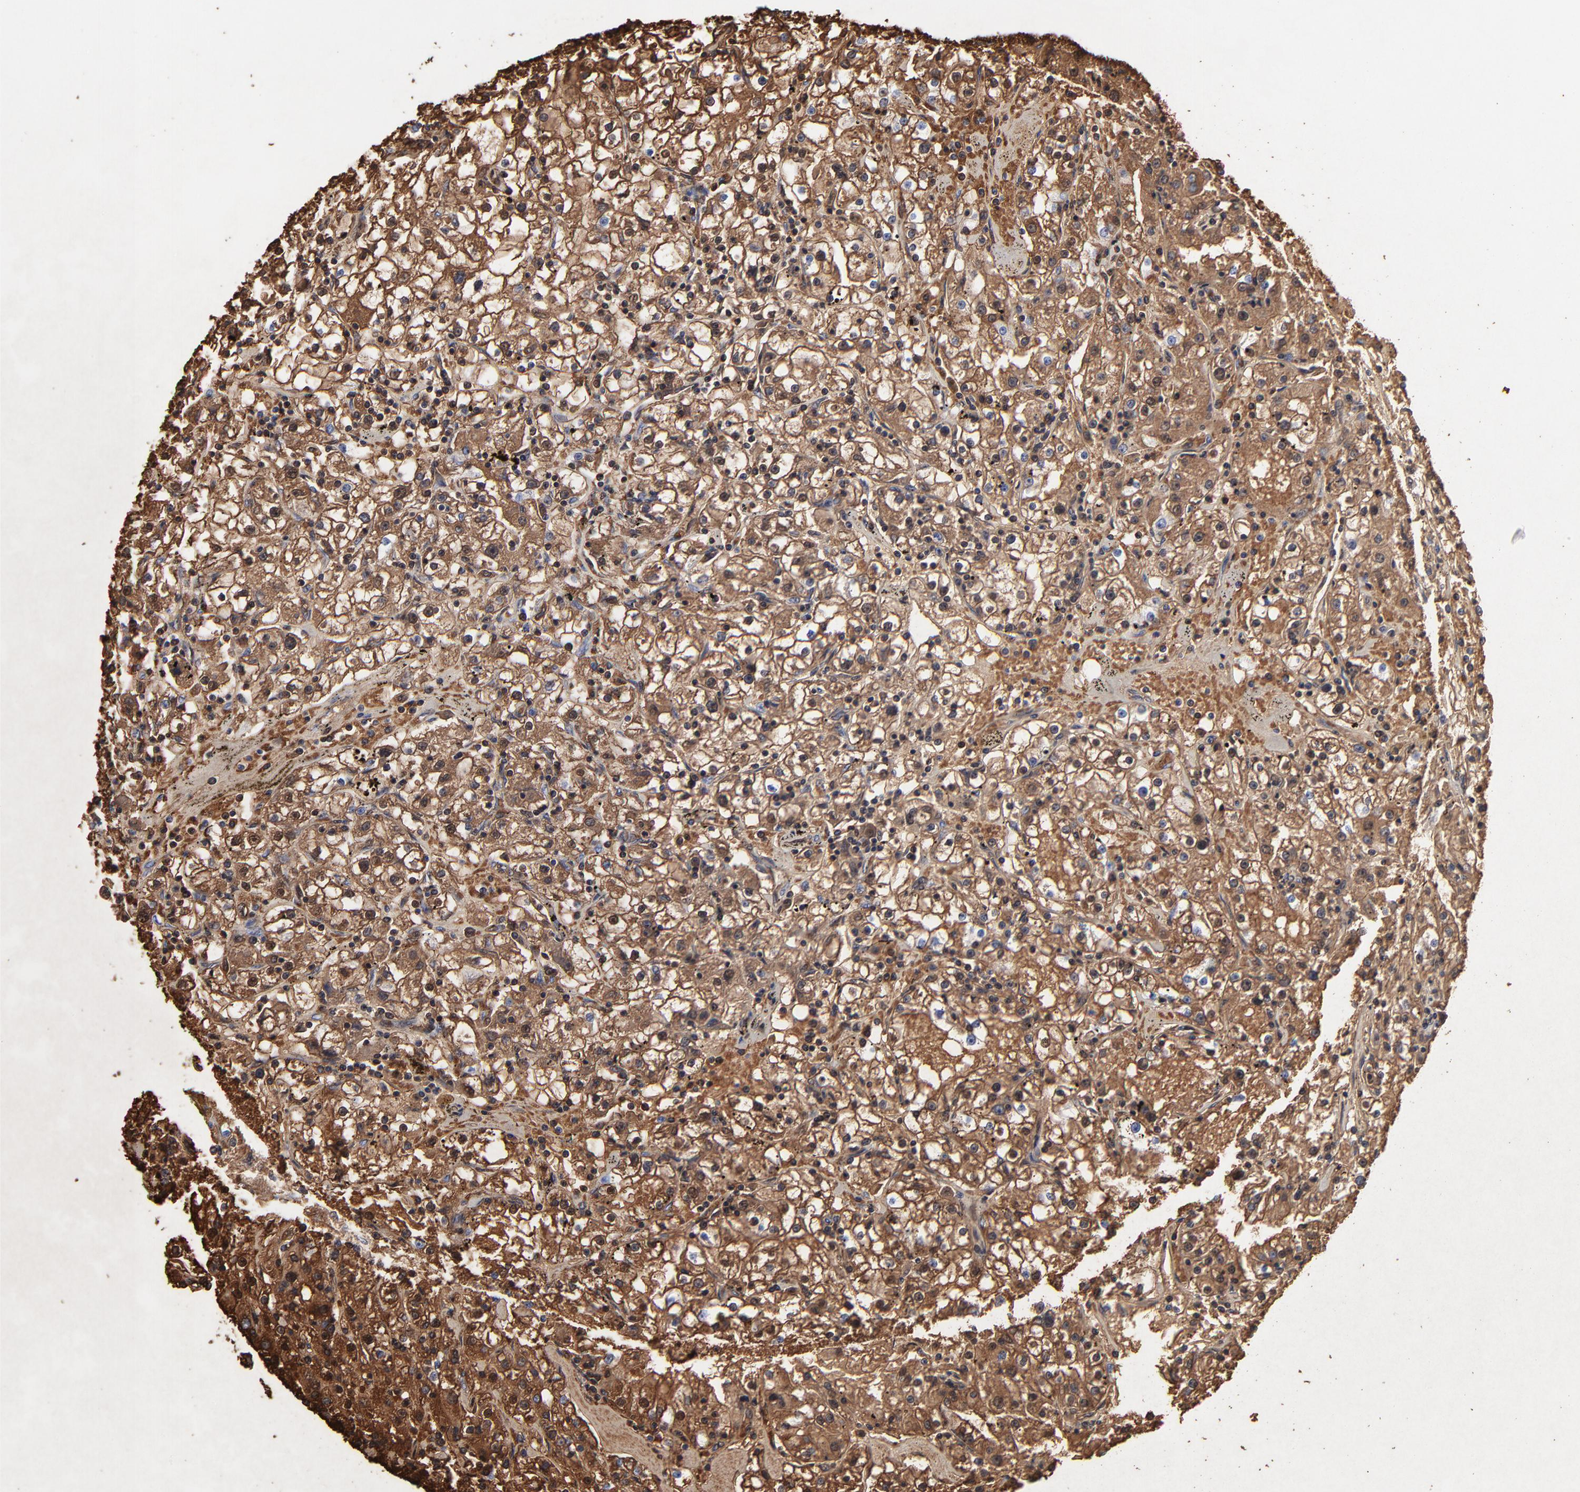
{"staining": {"intensity": "moderate", "quantity": ">75%", "location": "cytoplasmic/membranous"}, "tissue": "renal cancer", "cell_type": "Tumor cells", "image_type": "cancer", "snomed": [{"axis": "morphology", "description": "Adenocarcinoma, NOS"}, {"axis": "topography", "description": "Kidney"}], "caption": "Immunohistochemical staining of human renal cancer (adenocarcinoma) demonstrates medium levels of moderate cytoplasmic/membranous protein positivity in approximately >75% of tumor cells.", "gene": "PAG1", "patient": {"sex": "male", "age": 56}}